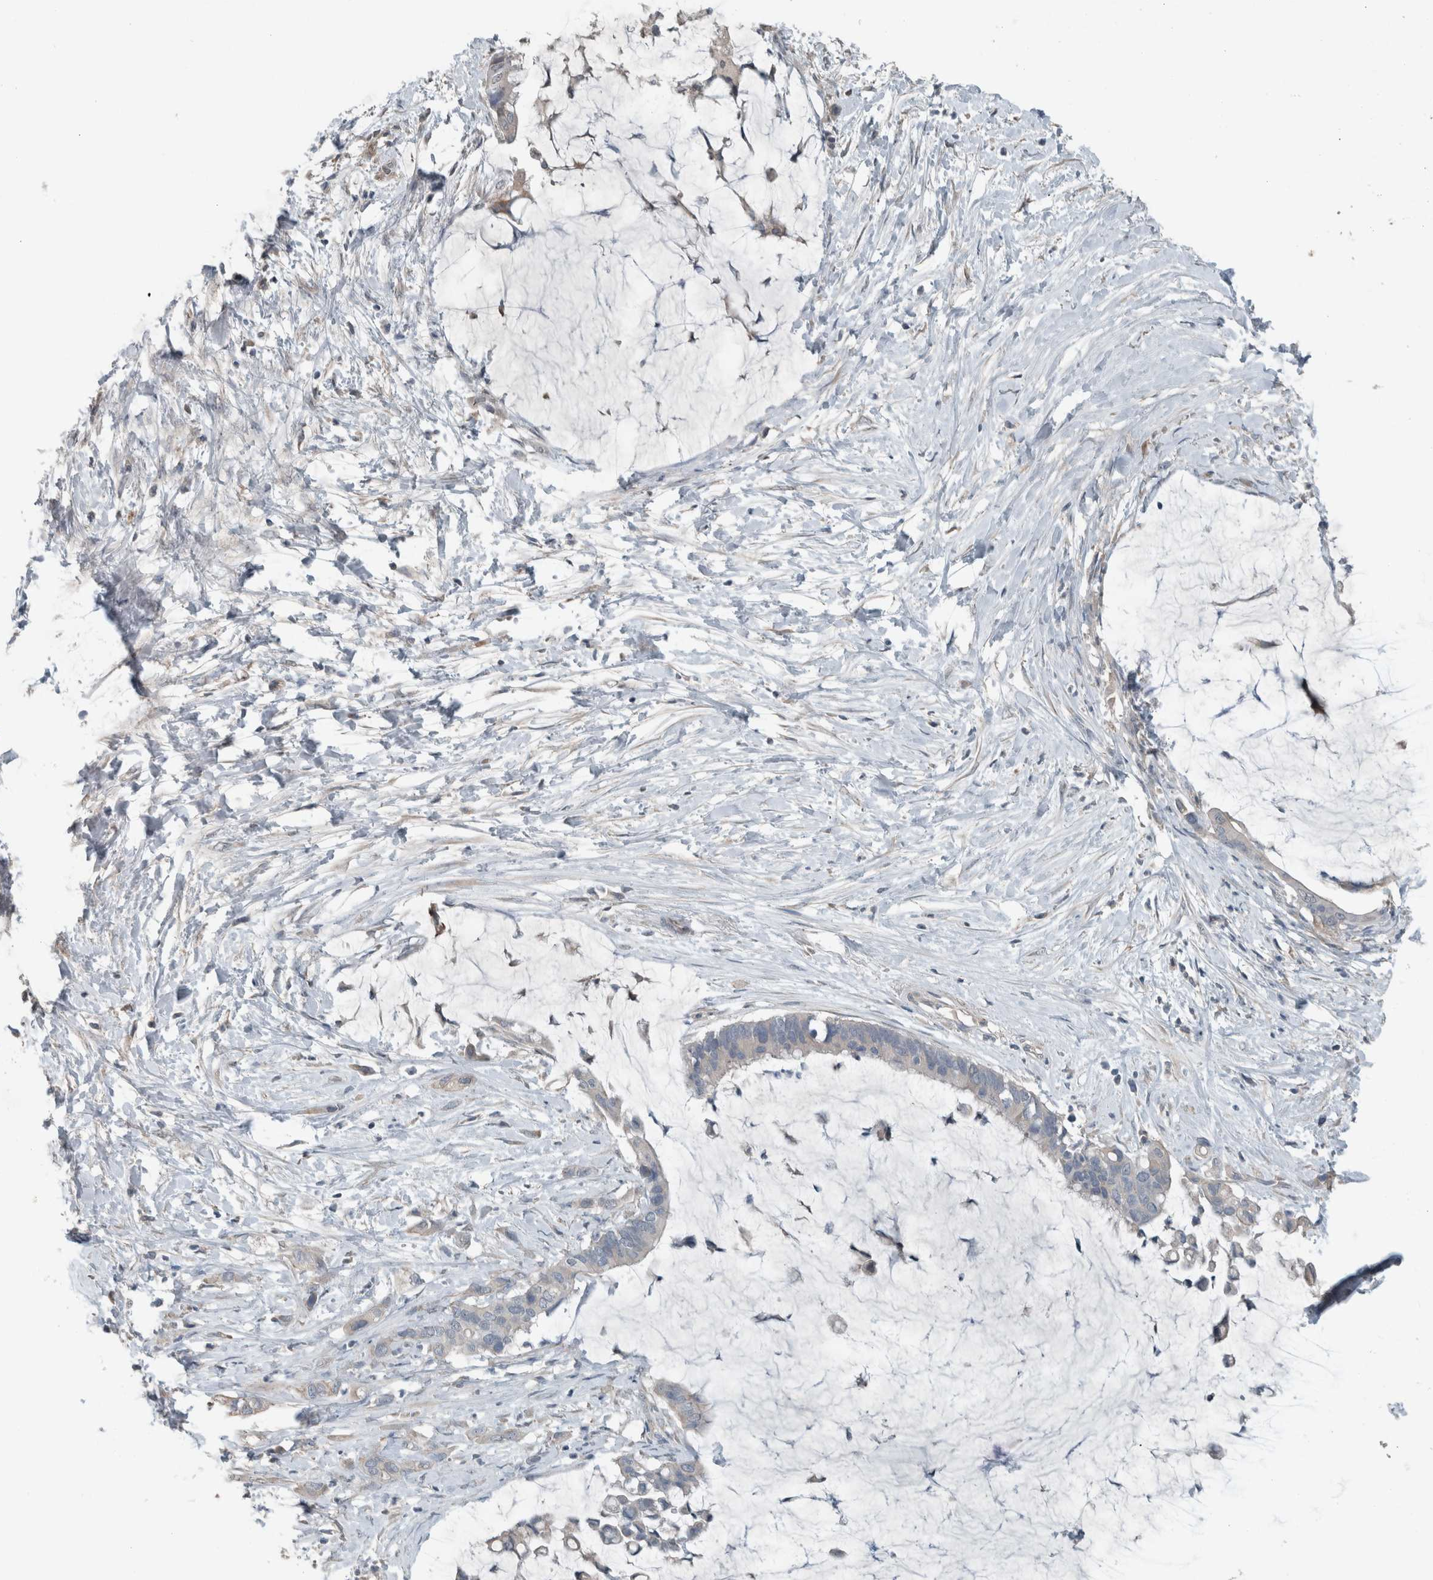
{"staining": {"intensity": "negative", "quantity": "none", "location": "none"}, "tissue": "pancreatic cancer", "cell_type": "Tumor cells", "image_type": "cancer", "snomed": [{"axis": "morphology", "description": "Adenocarcinoma, NOS"}, {"axis": "topography", "description": "Pancreas"}], "caption": "There is no significant expression in tumor cells of adenocarcinoma (pancreatic).", "gene": "JADE2", "patient": {"sex": "male", "age": 41}}